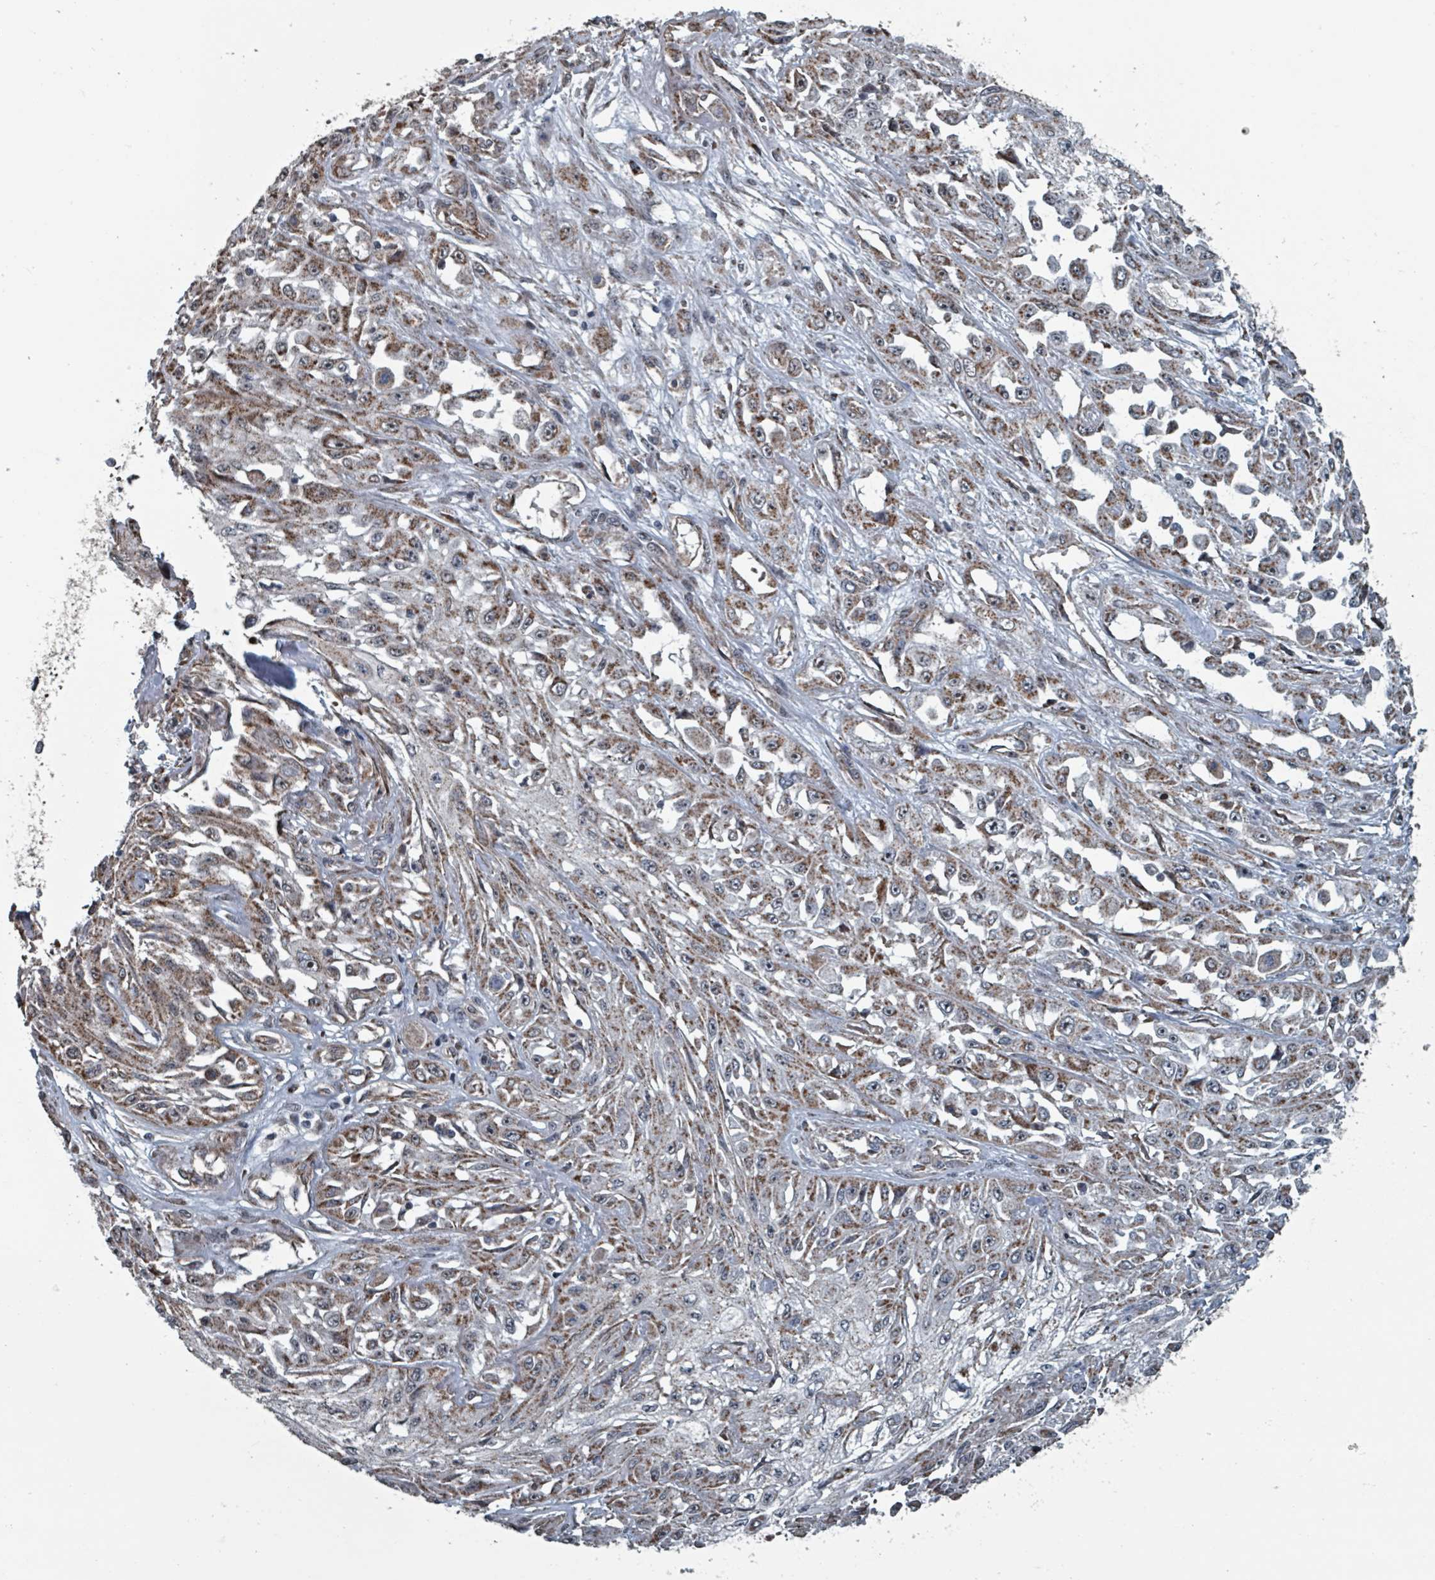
{"staining": {"intensity": "moderate", "quantity": ">75%", "location": "cytoplasmic/membranous"}, "tissue": "skin cancer", "cell_type": "Tumor cells", "image_type": "cancer", "snomed": [{"axis": "morphology", "description": "Squamous cell carcinoma, NOS"}, {"axis": "morphology", "description": "Squamous cell carcinoma, metastatic, NOS"}, {"axis": "topography", "description": "Skin"}, {"axis": "topography", "description": "Lymph node"}], "caption": "Immunohistochemical staining of human metastatic squamous cell carcinoma (skin) displays moderate cytoplasmic/membranous protein expression in approximately >75% of tumor cells.", "gene": "MRPL4", "patient": {"sex": "male", "age": 75}}